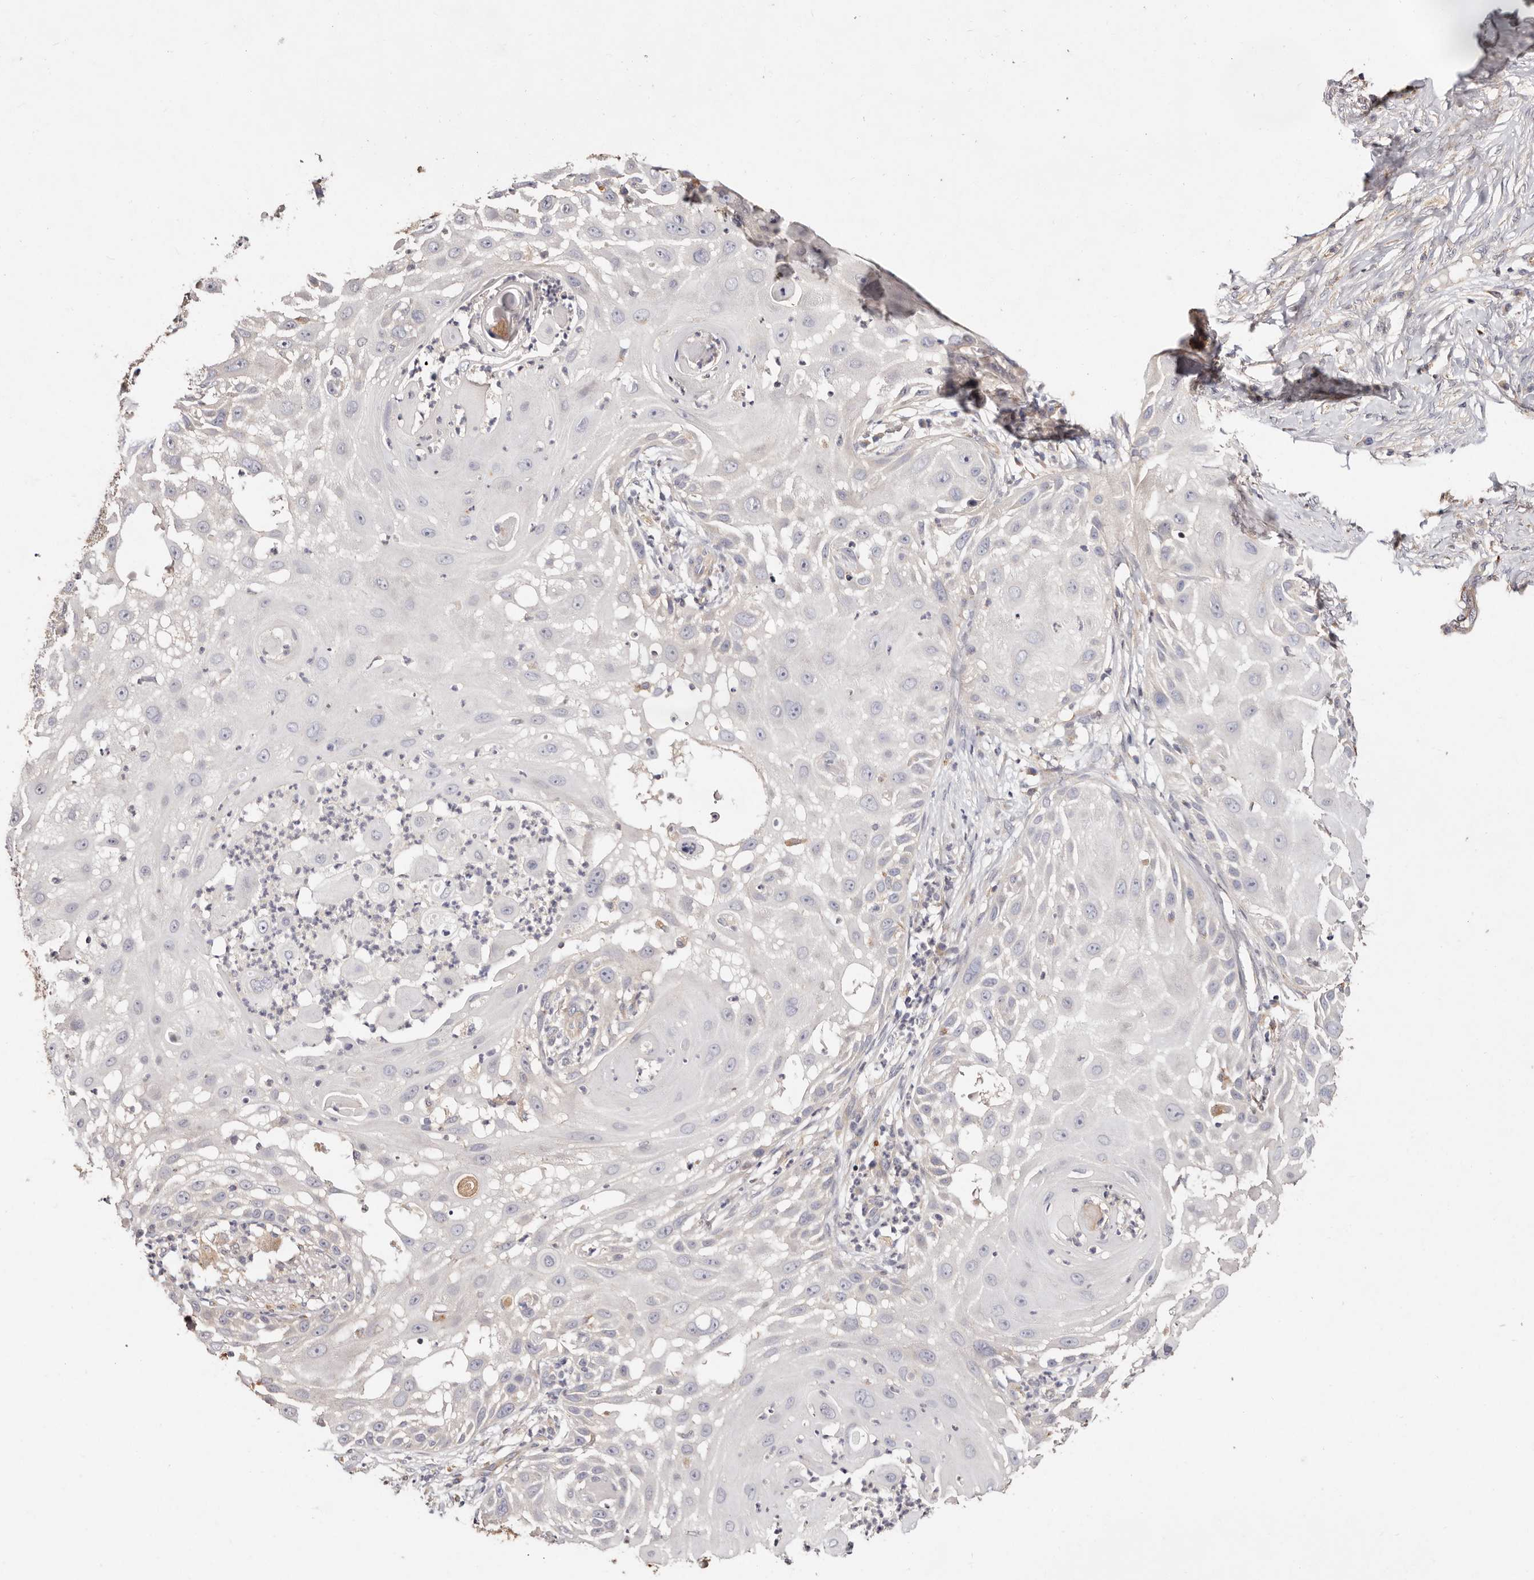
{"staining": {"intensity": "negative", "quantity": "none", "location": "none"}, "tissue": "skin cancer", "cell_type": "Tumor cells", "image_type": "cancer", "snomed": [{"axis": "morphology", "description": "Squamous cell carcinoma, NOS"}, {"axis": "topography", "description": "Skin"}], "caption": "Immunohistochemical staining of skin cancer exhibits no significant positivity in tumor cells.", "gene": "THBS3", "patient": {"sex": "female", "age": 44}}